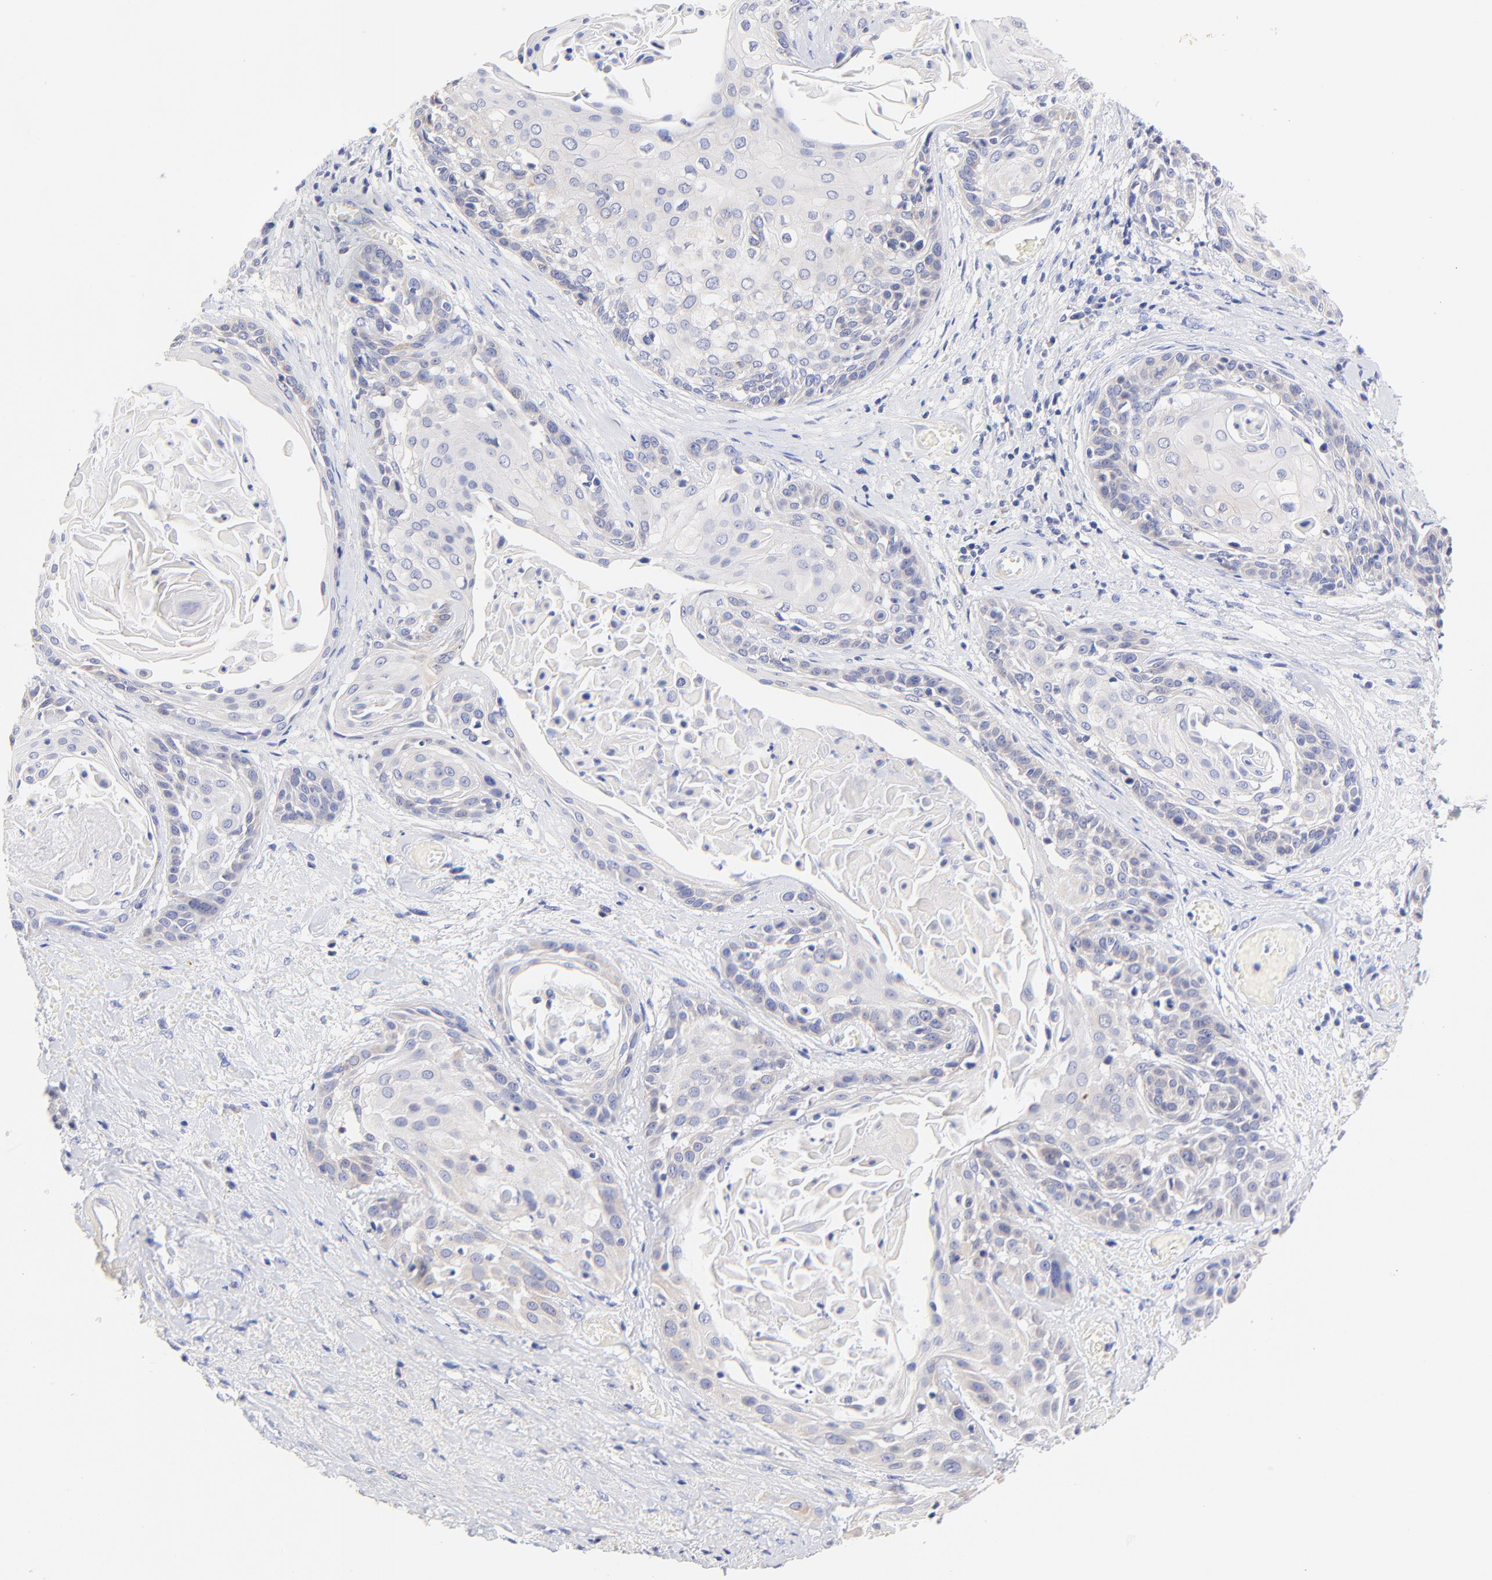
{"staining": {"intensity": "negative", "quantity": "none", "location": "none"}, "tissue": "cervical cancer", "cell_type": "Tumor cells", "image_type": "cancer", "snomed": [{"axis": "morphology", "description": "Squamous cell carcinoma, NOS"}, {"axis": "topography", "description": "Cervix"}], "caption": "A high-resolution histopathology image shows immunohistochemistry (IHC) staining of cervical cancer, which reveals no significant staining in tumor cells. (DAB (3,3'-diaminobenzidine) IHC, high magnification).", "gene": "EBP", "patient": {"sex": "female", "age": 57}}